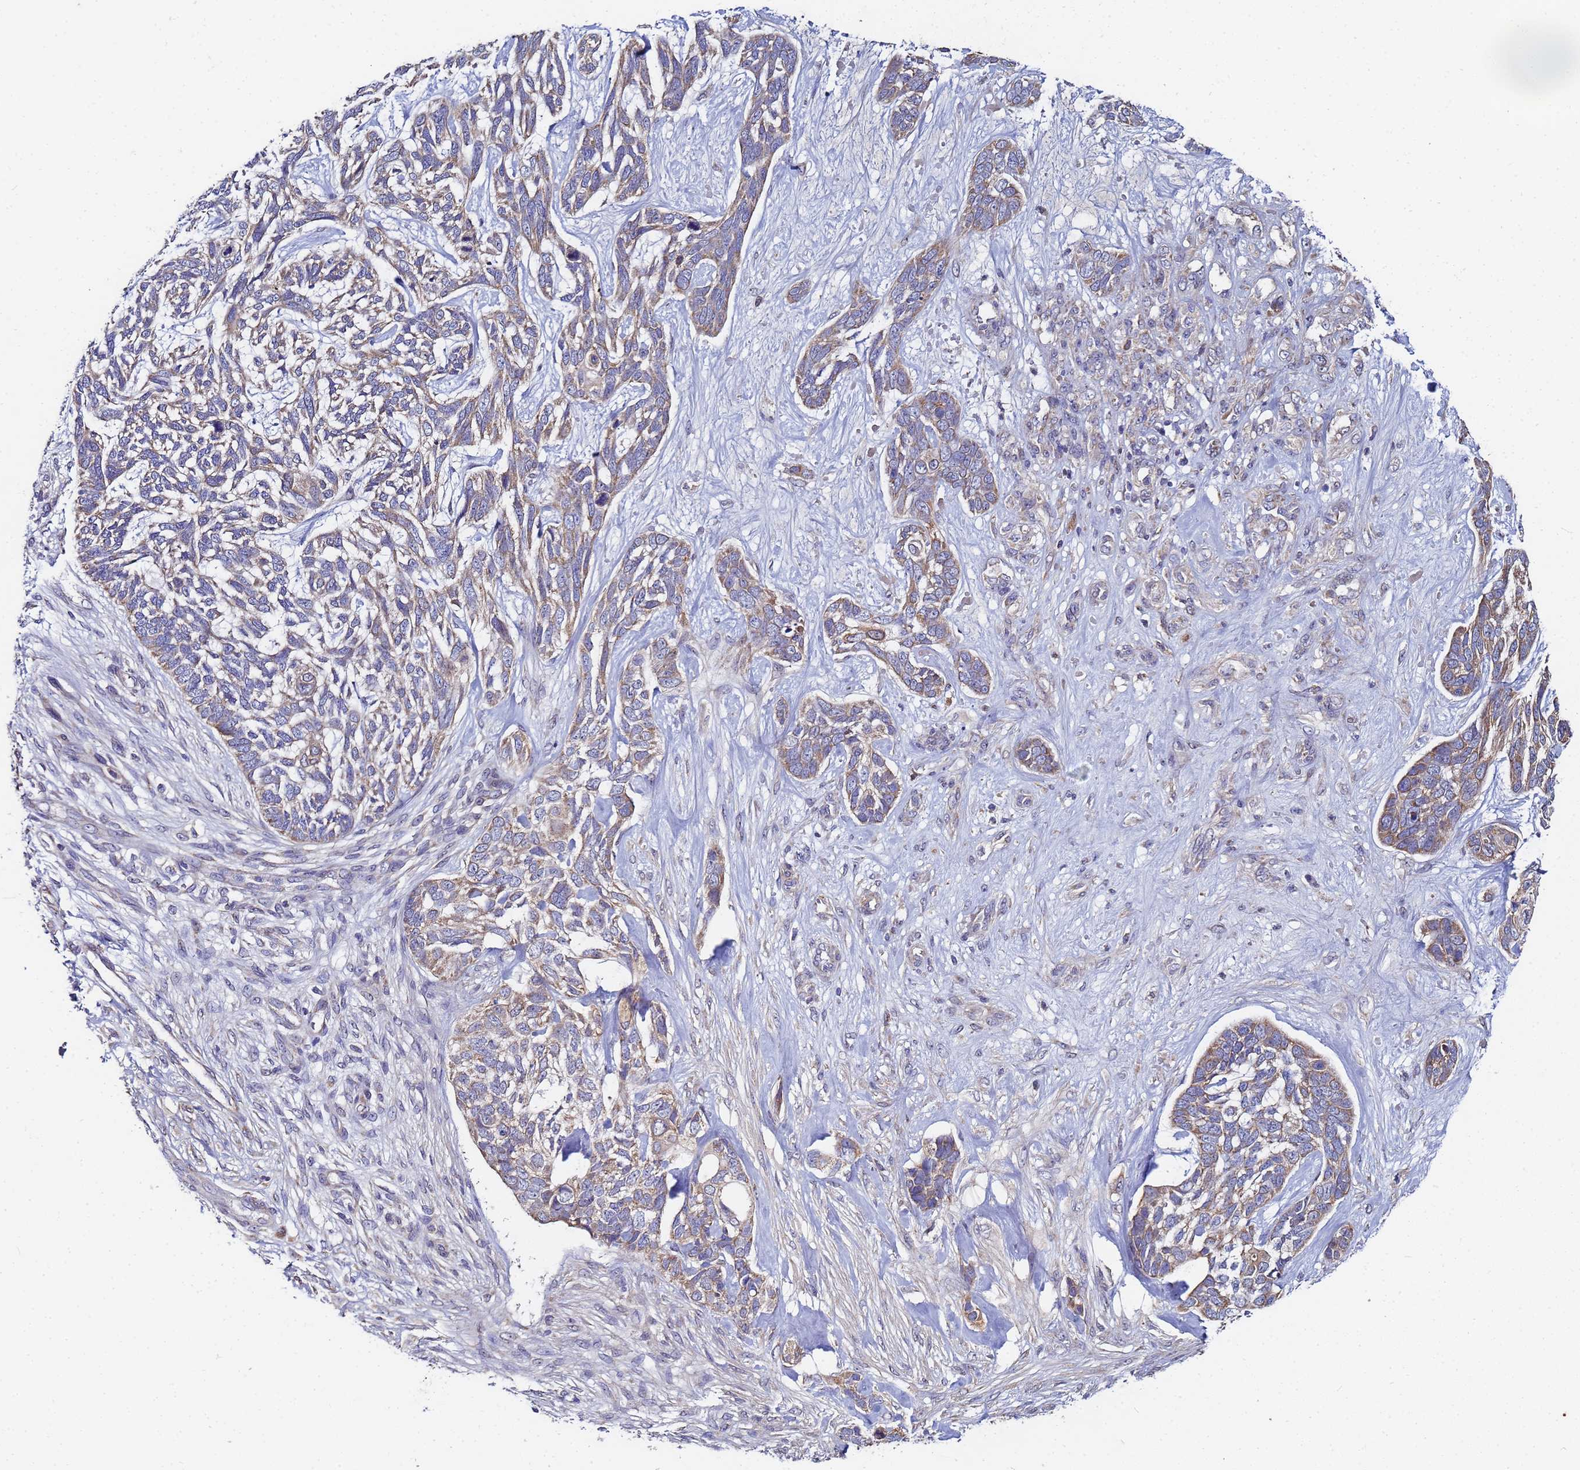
{"staining": {"intensity": "moderate", "quantity": "25%-75%", "location": "cytoplasmic/membranous"}, "tissue": "skin cancer", "cell_type": "Tumor cells", "image_type": "cancer", "snomed": [{"axis": "morphology", "description": "Basal cell carcinoma"}, {"axis": "topography", "description": "Skin"}], "caption": "Immunohistochemistry micrograph of human basal cell carcinoma (skin) stained for a protein (brown), which reveals medium levels of moderate cytoplasmic/membranous expression in about 25%-75% of tumor cells.", "gene": "C5orf34", "patient": {"sex": "male", "age": 88}}